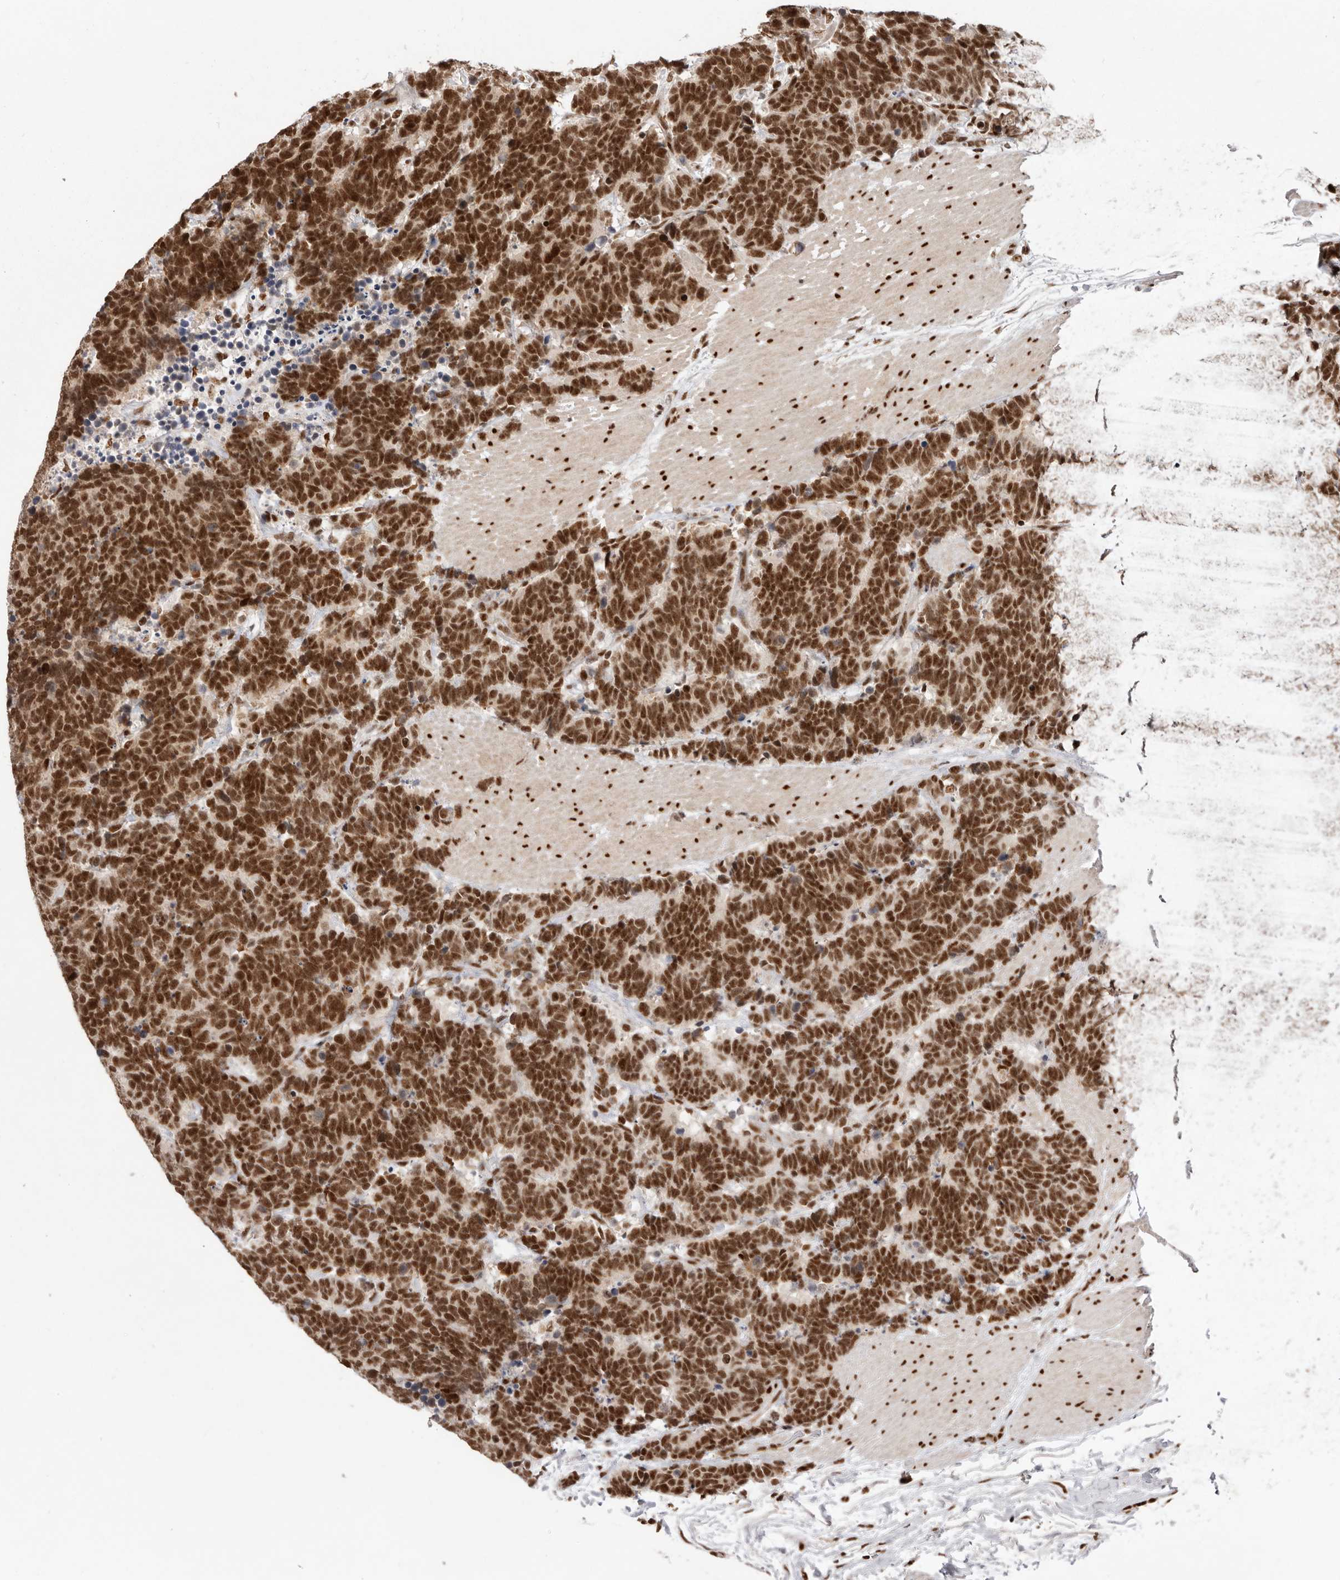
{"staining": {"intensity": "strong", "quantity": ">75%", "location": "nuclear"}, "tissue": "carcinoid", "cell_type": "Tumor cells", "image_type": "cancer", "snomed": [{"axis": "morphology", "description": "Carcinoma, NOS"}, {"axis": "morphology", "description": "Carcinoid, malignant, NOS"}, {"axis": "topography", "description": "Urinary bladder"}], "caption": "Immunohistochemistry (IHC) image of neoplastic tissue: carcinoma stained using immunohistochemistry reveals high levels of strong protein expression localized specifically in the nuclear of tumor cells, appearing as a nuclear brown color.", "gene": "CHTOP", "patient": {"sex": "male", "age": 57}}